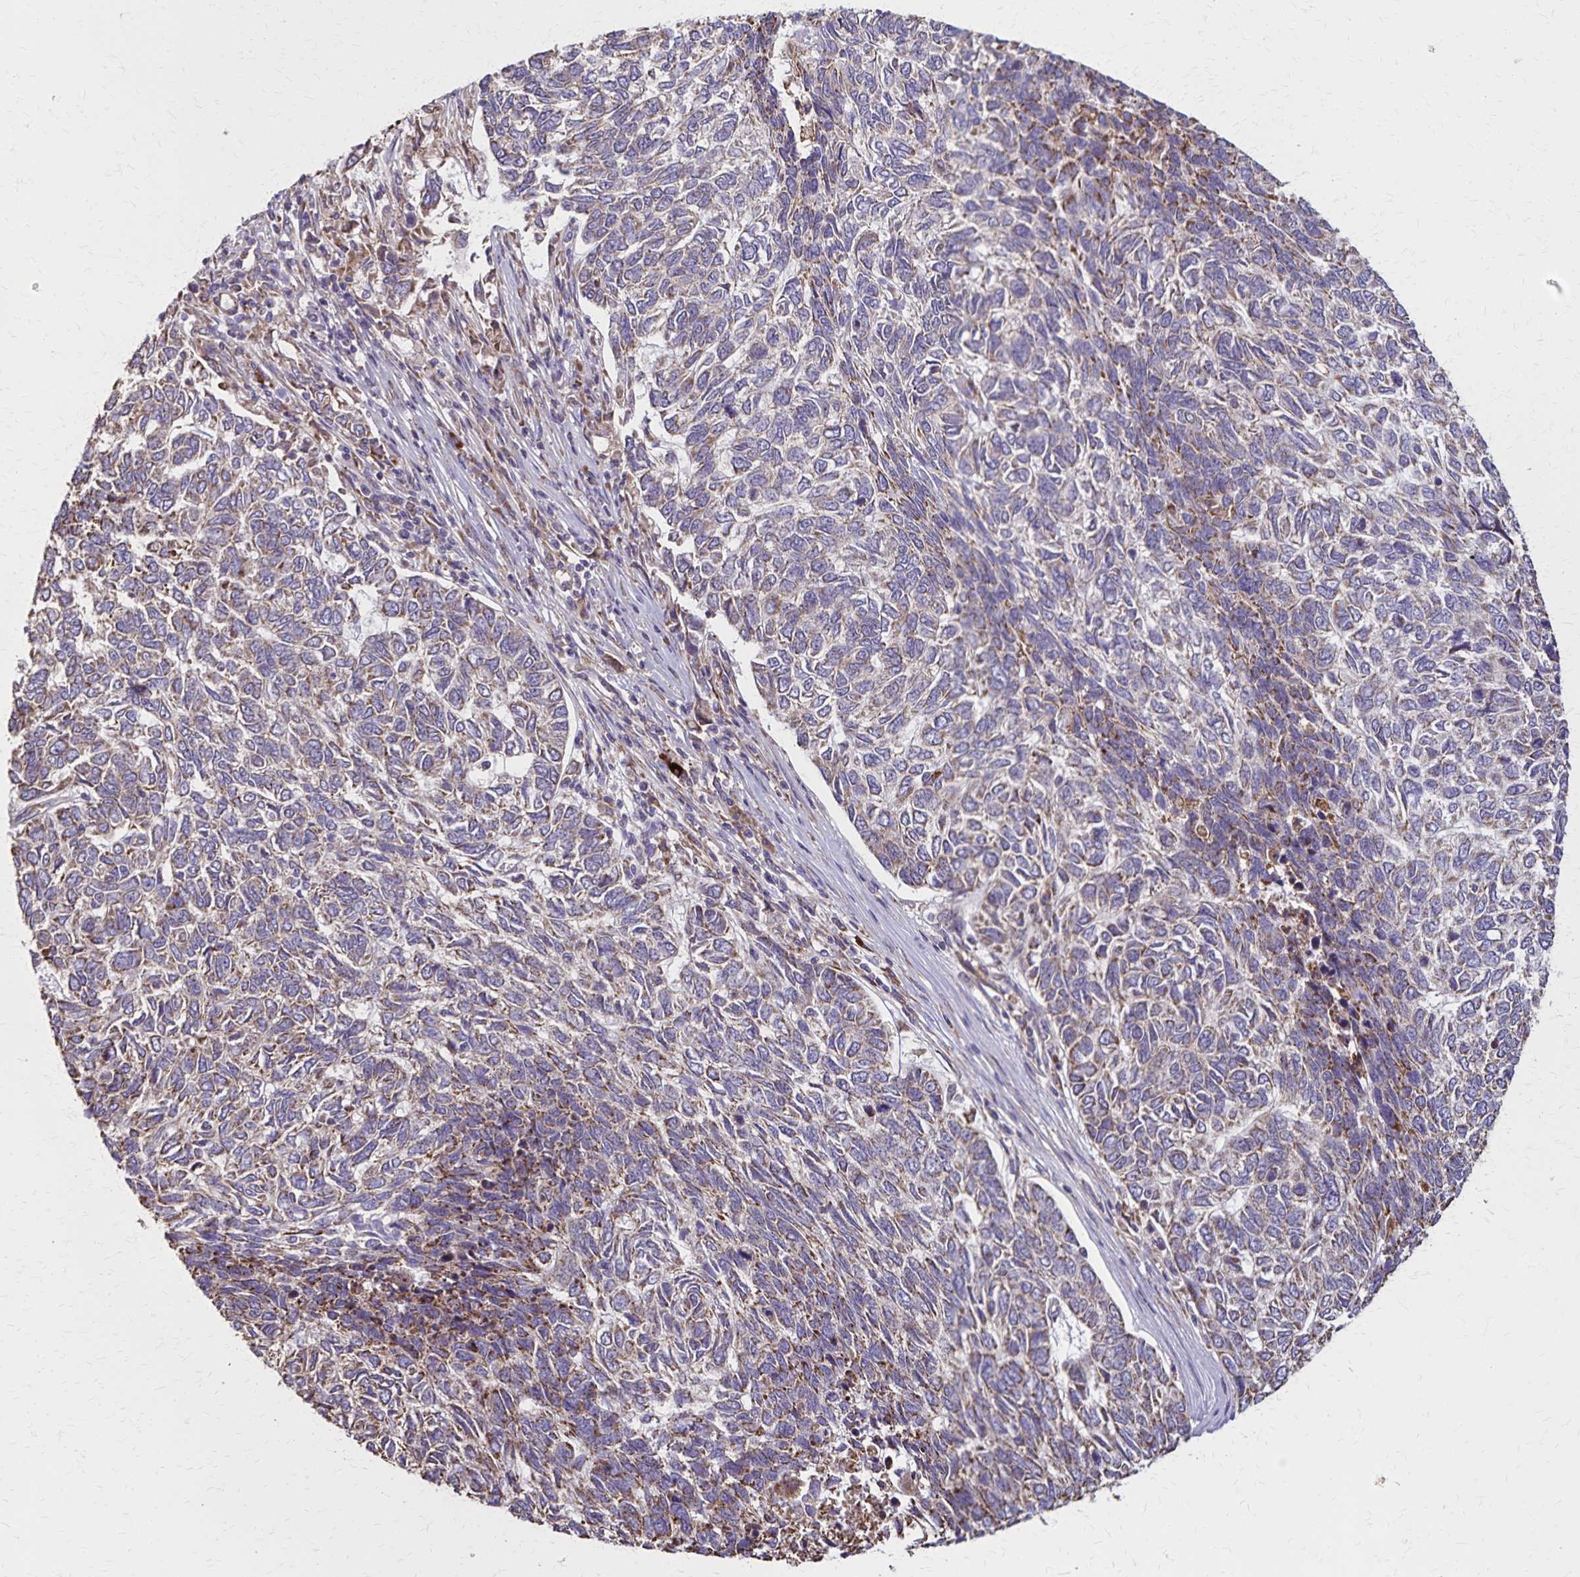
{"staining": {"intensity": "moderate", "quantity": "25%-75%", "location": "cytoplasmic/membranous"}, "tissue": "skin cancer", "cell_type": "Tumor cells", "image_type": "cancer", "snomed": [{"axis": "morphology", "description": "Basal cell carcinoma"}, {"axis": "topography", "description": "Skin"}], "caption": "Skin cancer (basal cell carcinoma) stained with a protein marker reveals moderate staining in tumor cells.", "gene": "RNF10", "patient": {"sex": "female", "age": 65}}